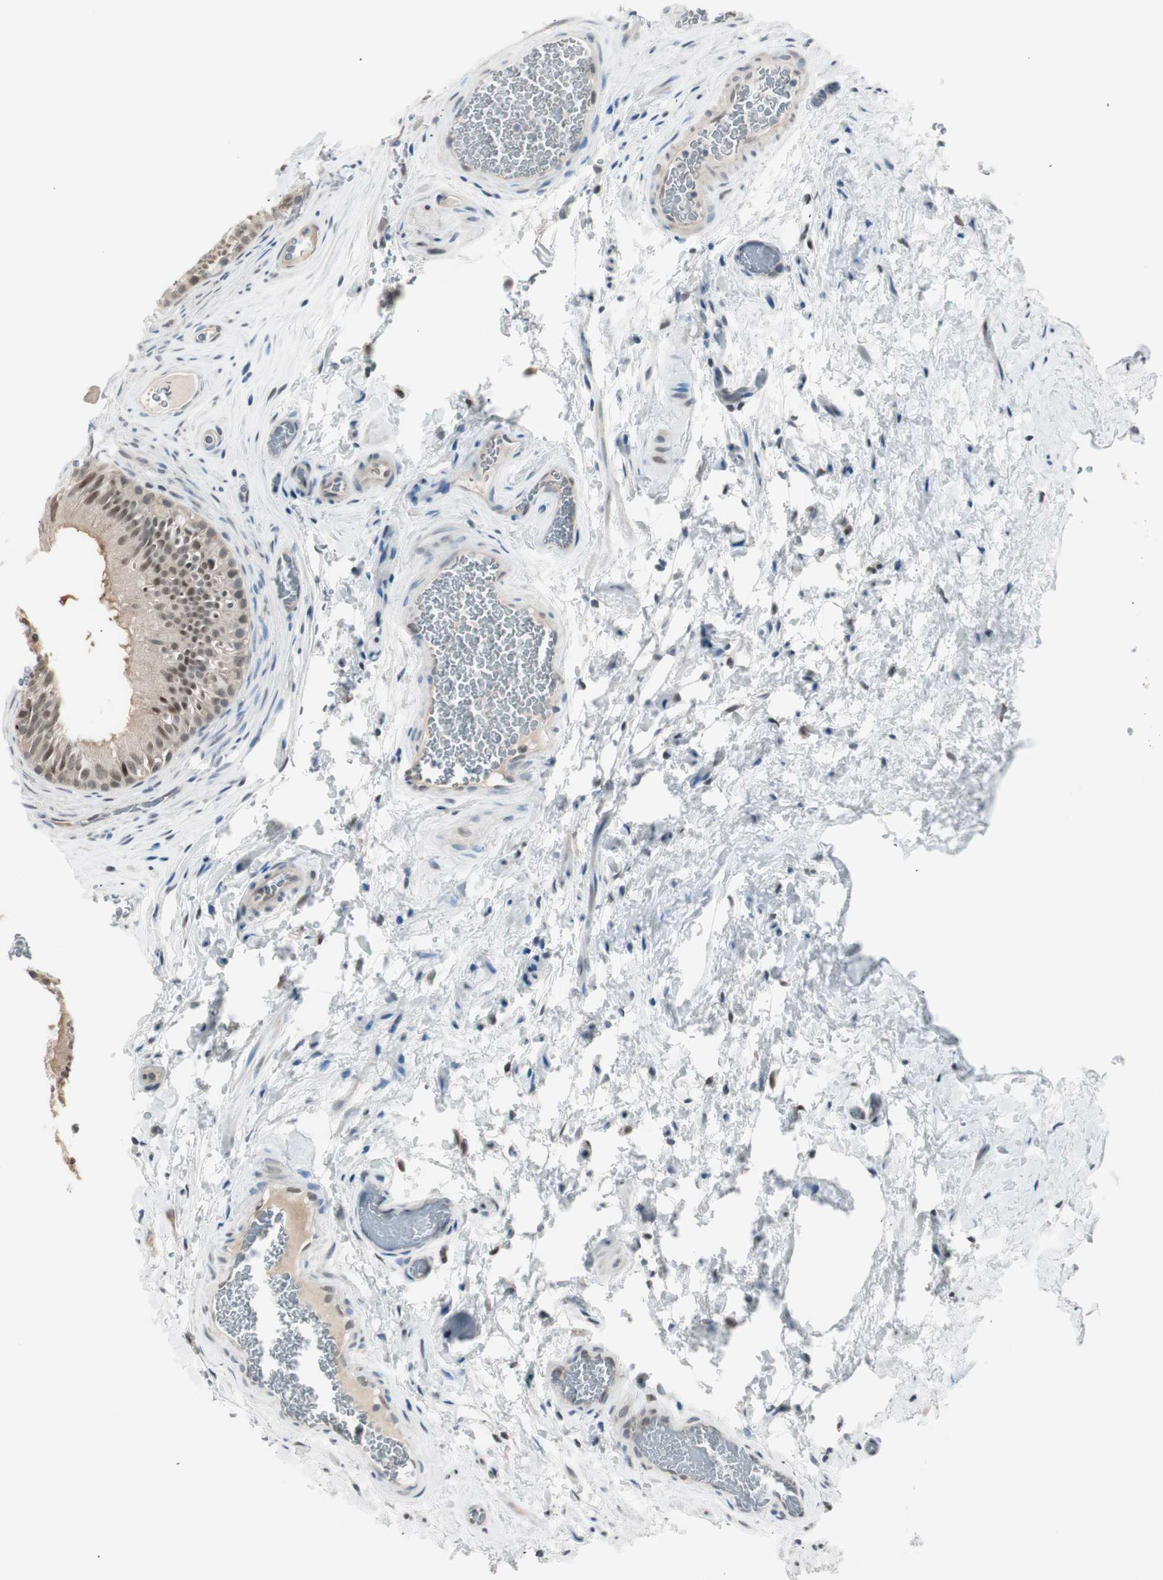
{"staining": {"intensity": "moderate", "quantity": ">75%", "location": "nuclear"}, "tissue": "epididymis", "cell_type": "Glandular cells", "image_type": "normal", "snomed": [{"axis": "morphology", "description": "Normal tissue, NOS"}, {"axis": "topography", "description": "Epididymis"}], "caption": "Protein staining of normal epididymis reveals moderate nuclear expression in approximately >75% of glandular cells. Nuclei are stained in blue.", "gene": "LONP2", "patient": {"sex": "male", "age": 36}}